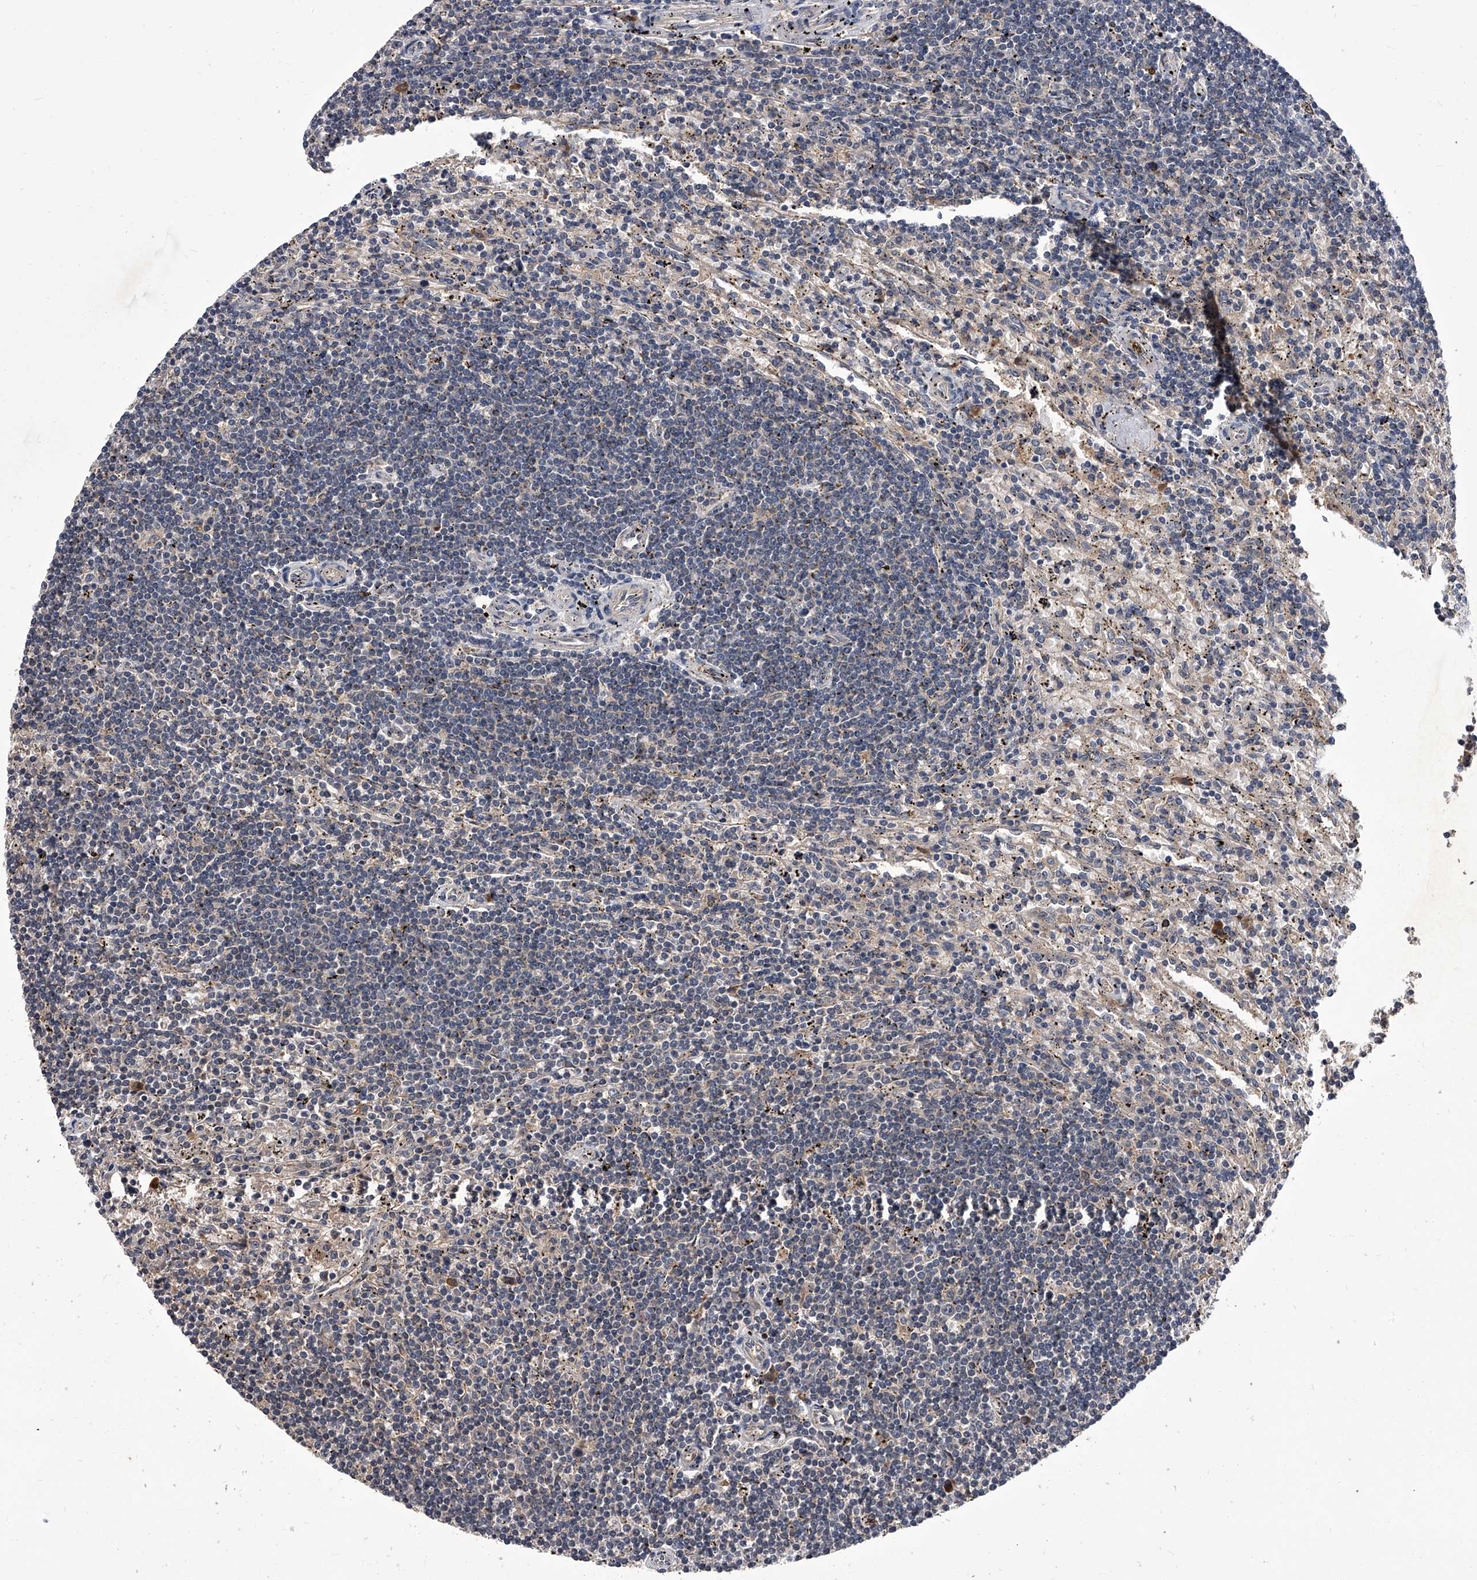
{"staining": {"intensity": "negative", "quantity": "none", "location": "none"}, "tissue": "lymphoma", "cell_type": "Tumor cells", "image_type": "cancer", "snomed": [{"axis": "morphology", "description": "Malignant lymphoma, non-Hodgkin's type, Low grade"}, {"axis": "topography", "description": "Spleen"}], "caption": "Immunohistochemical staining of lymphoma exhibits no significant expression in tumor cells.", "gene": "SLC18B1", "patient": {"sex": "male", "age": 76}}